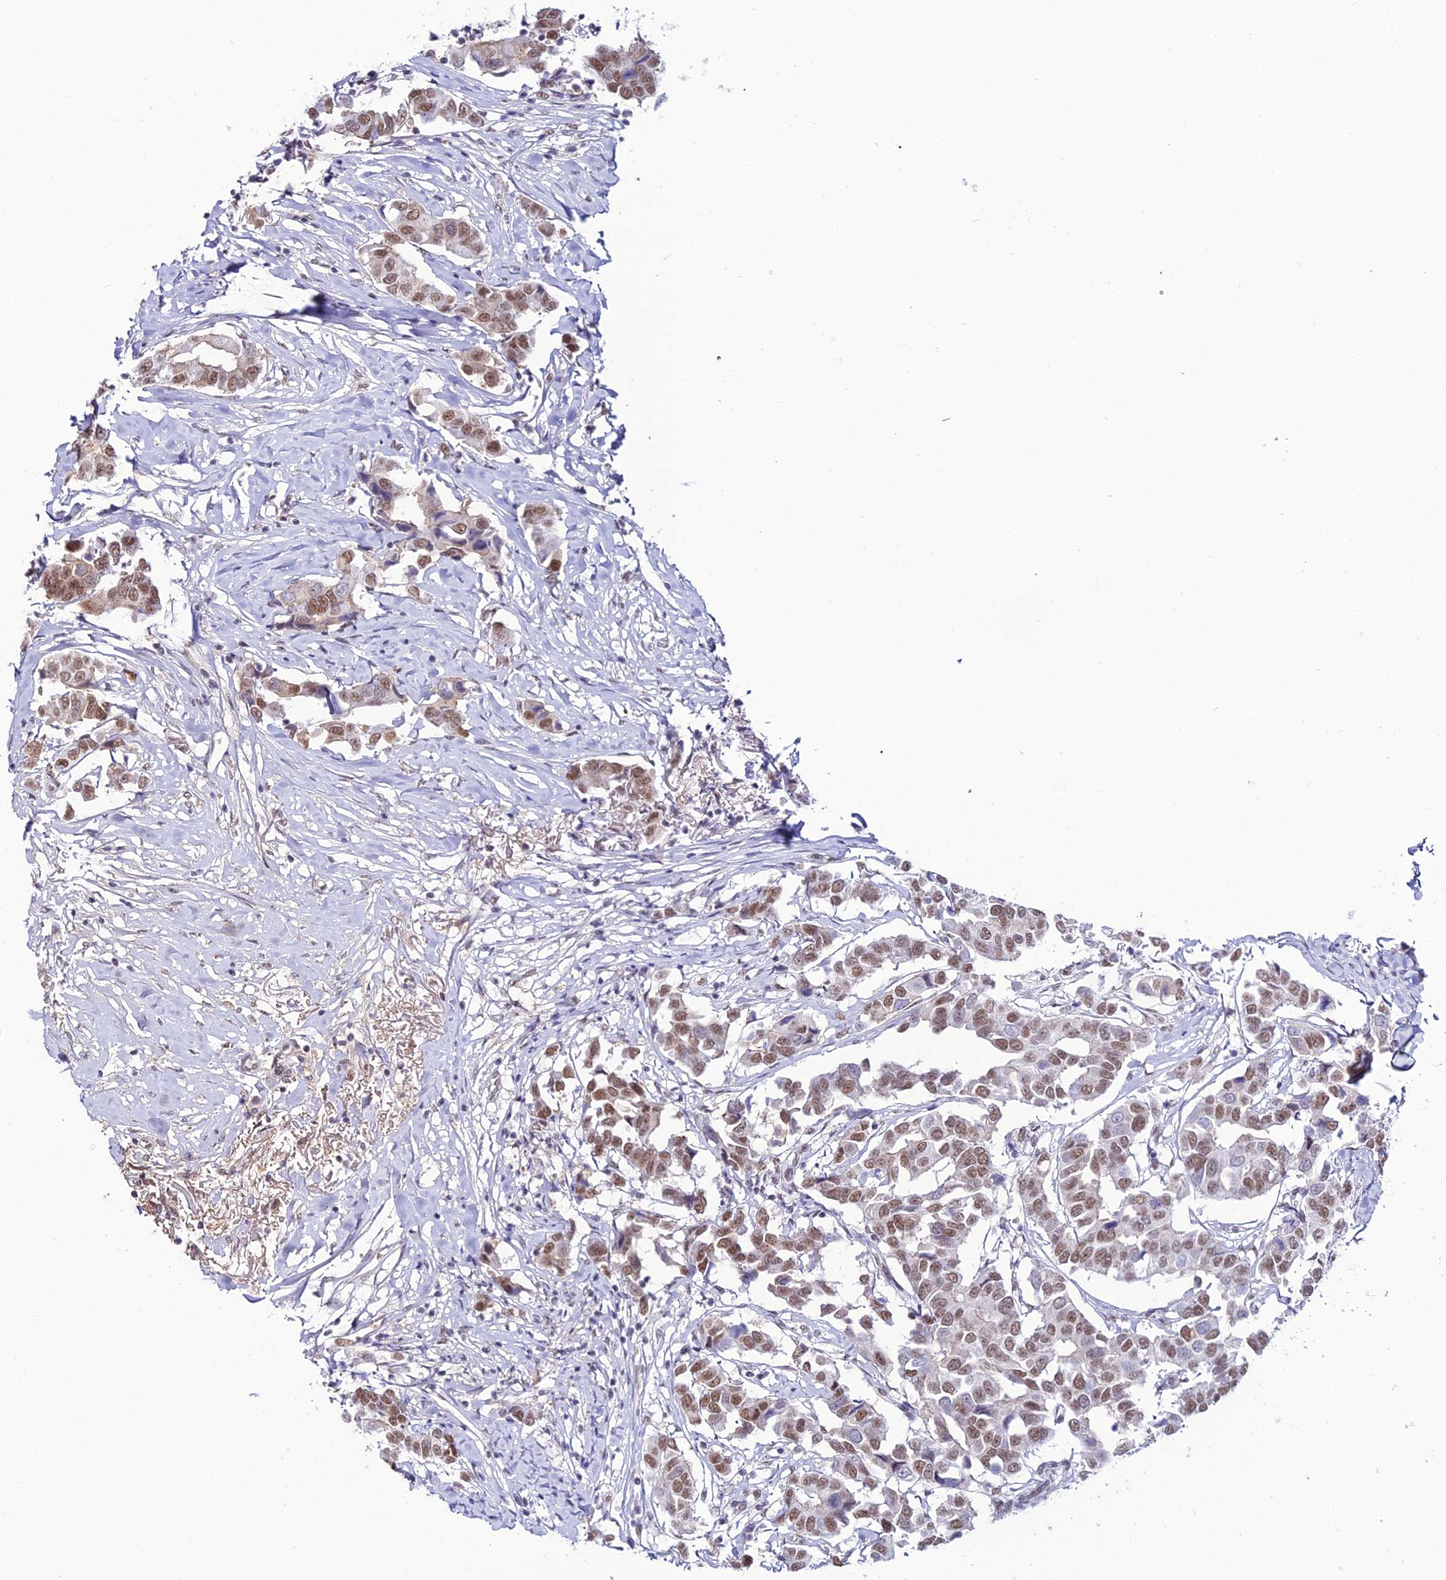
{"staining": {"intensity": "moderate", "quantity": ">75%", "location": "nuclear"}, "tissue": "breast cancer", "cell_type": "Tumor cells", "image_type": "cancer", "snomed": [{"axis": "morphology", "description": "Duct carcinoma"}, {"axis": "topography", "description": "Breast"}], "caption": "Immunohistochemical staining of human breast invasive ductal carcinoma displays medium levels of moderate nuclear protein expression in approximately >75% of tumor cells.", "gene": "RBM12", "patient": {"sex": "female", "age": 80}}